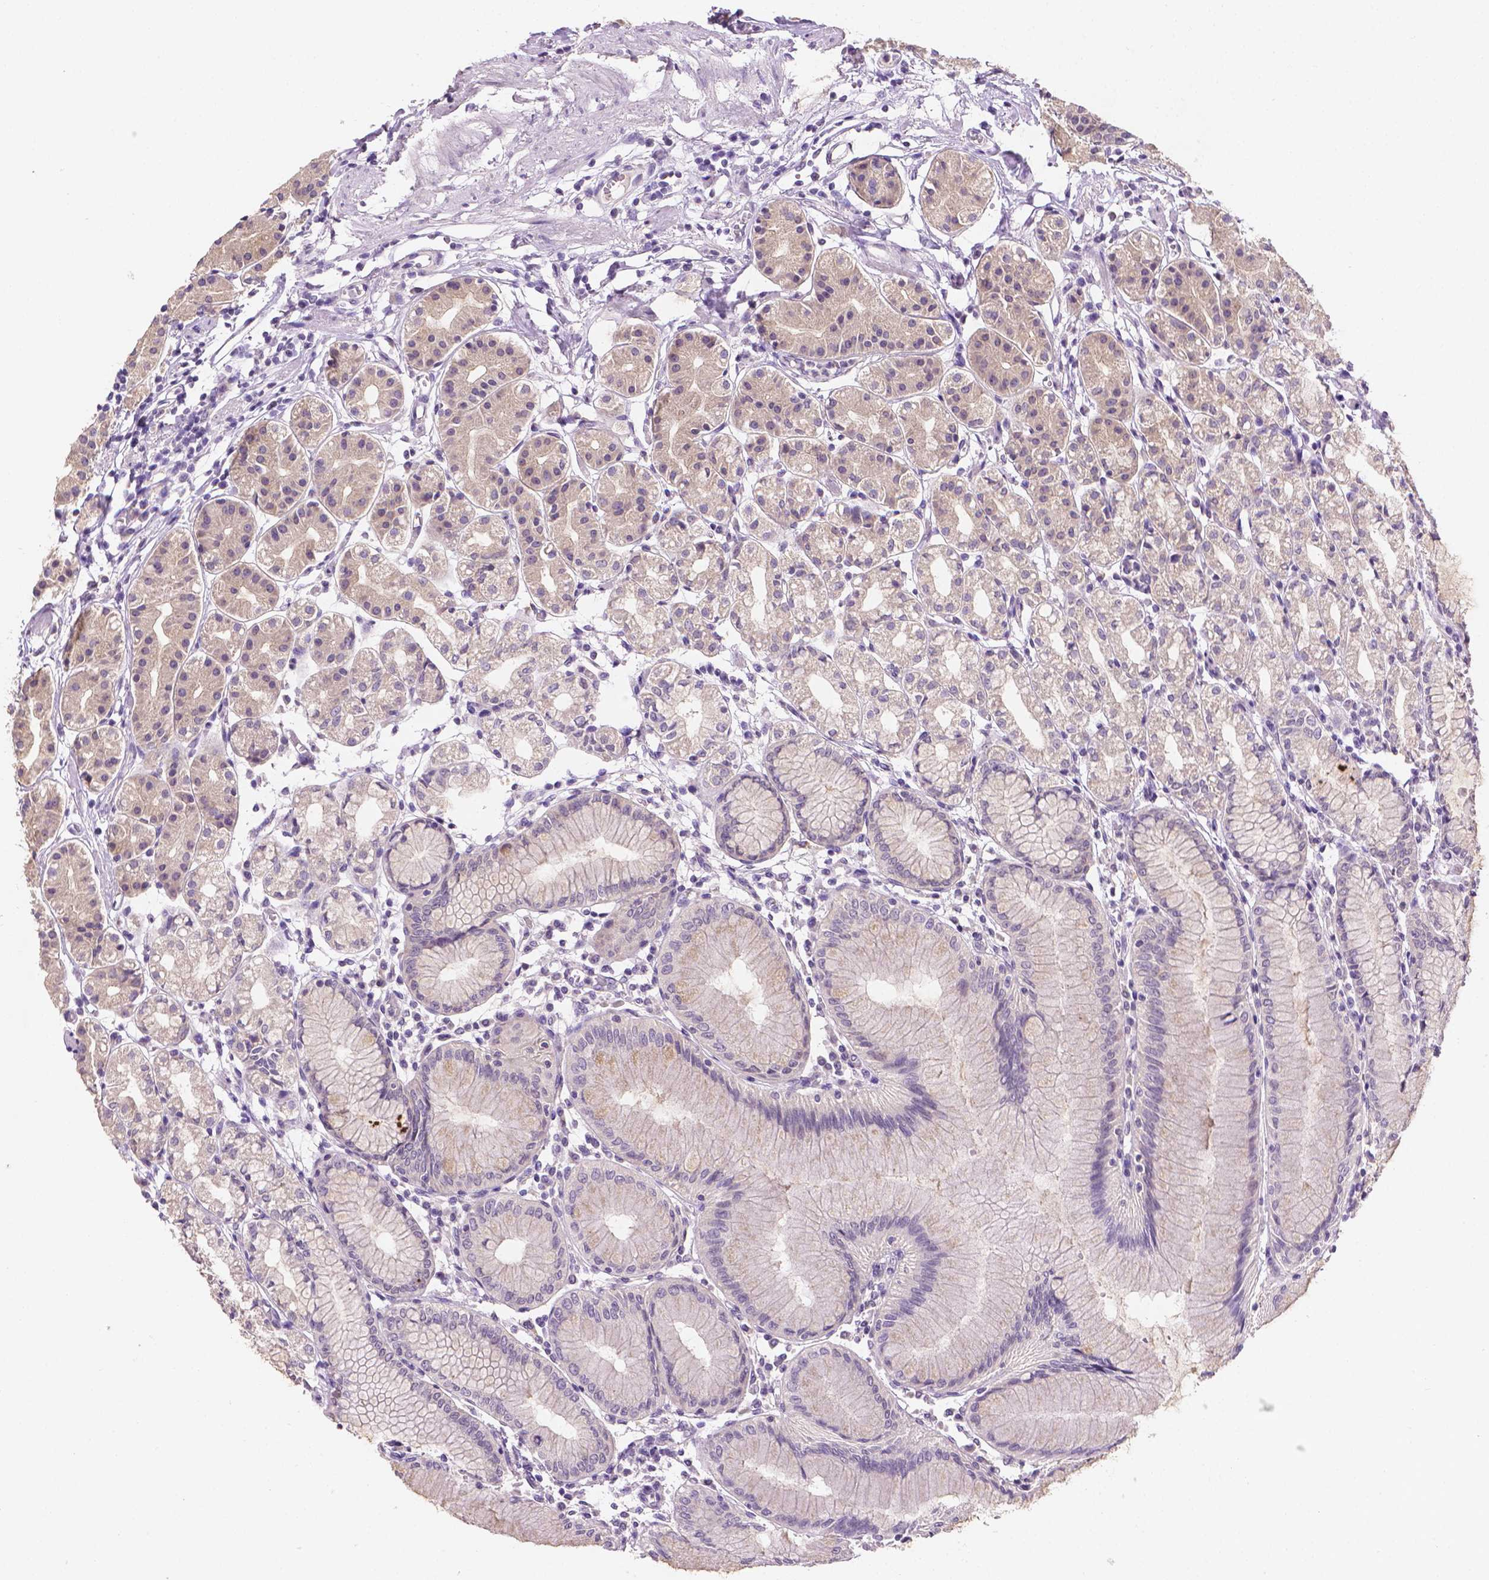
{"staining": {"intensity": "weak", "quantity": "<25%", "location": "cytoplasmic/membranous"}, "tissue": "stomach", "cell_type": "Glandular cells", "image_type": "normal", "snomed": [{"axis": "morphology", "description": "Normal tissue, NOS"}, {"axis": "topography", "description": "Skeletal muscle"}, {"axis": "topography", "description": "Stomach"}], "caption": "This is an immunohistochemistry histopathology image of benign human stomach. There is no positivity in glandular cells.", "gene": "FASN", "patient": {"sex": "female", "age": 57}}